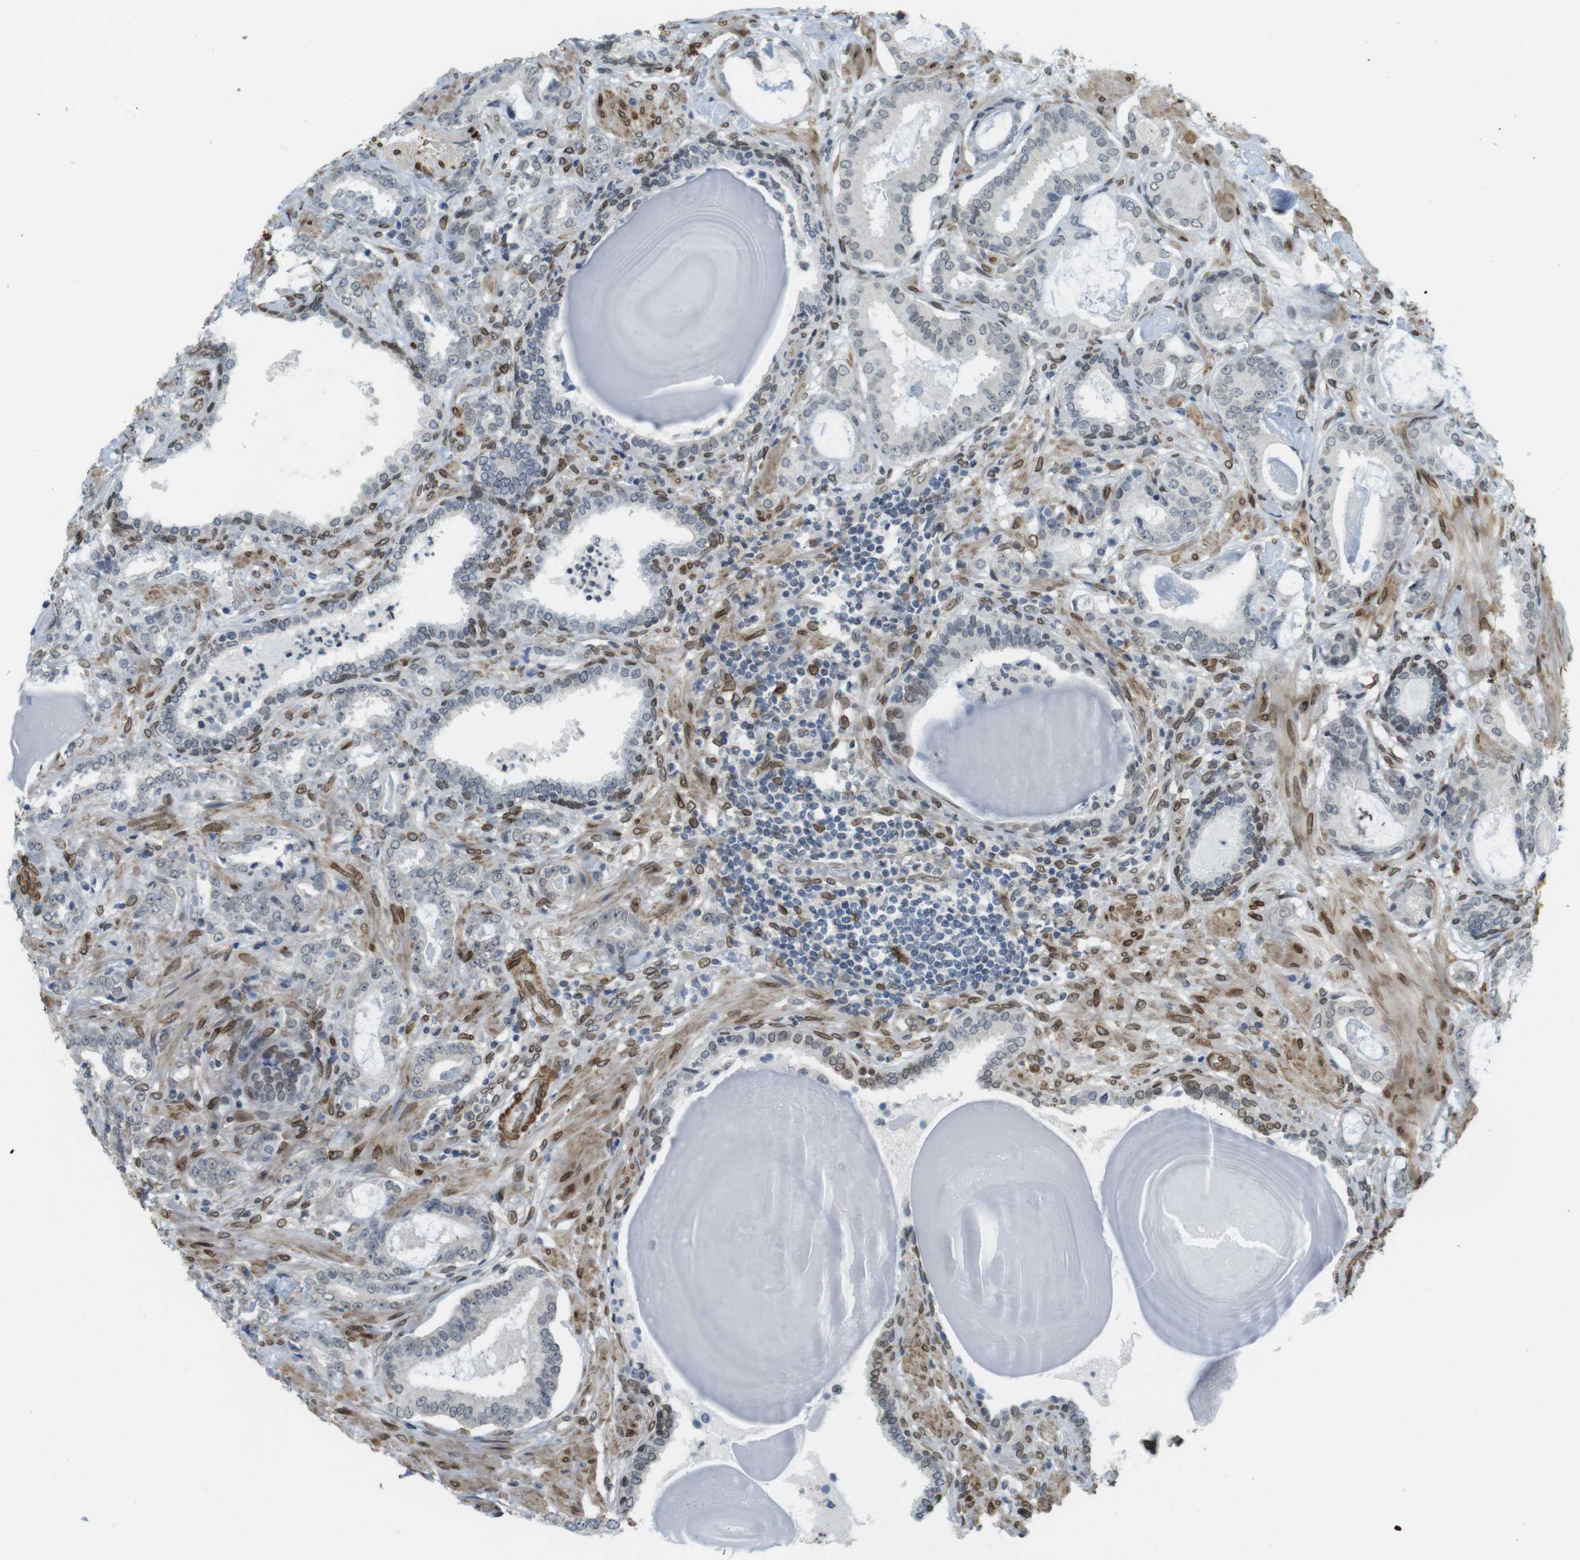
{"staining": {"intensity": "negative", "quantity": "none", "location": "none"}, "tissue": "prostate cancer", "cell_type": "Tumor cells", "image_type": "cancer", "snomed": [{"axis": "morphology", "description": "Adenocarcinoma, Low grade"}, {"axis": "topography", "description": "Prostate"}], "caption": "DAB immunohistochemical staining of prostate cancer demonstrates no significant expression in tumor cells.", "gene": "ARL6IP6", "patient": {"sex": "male", "age": 53}}